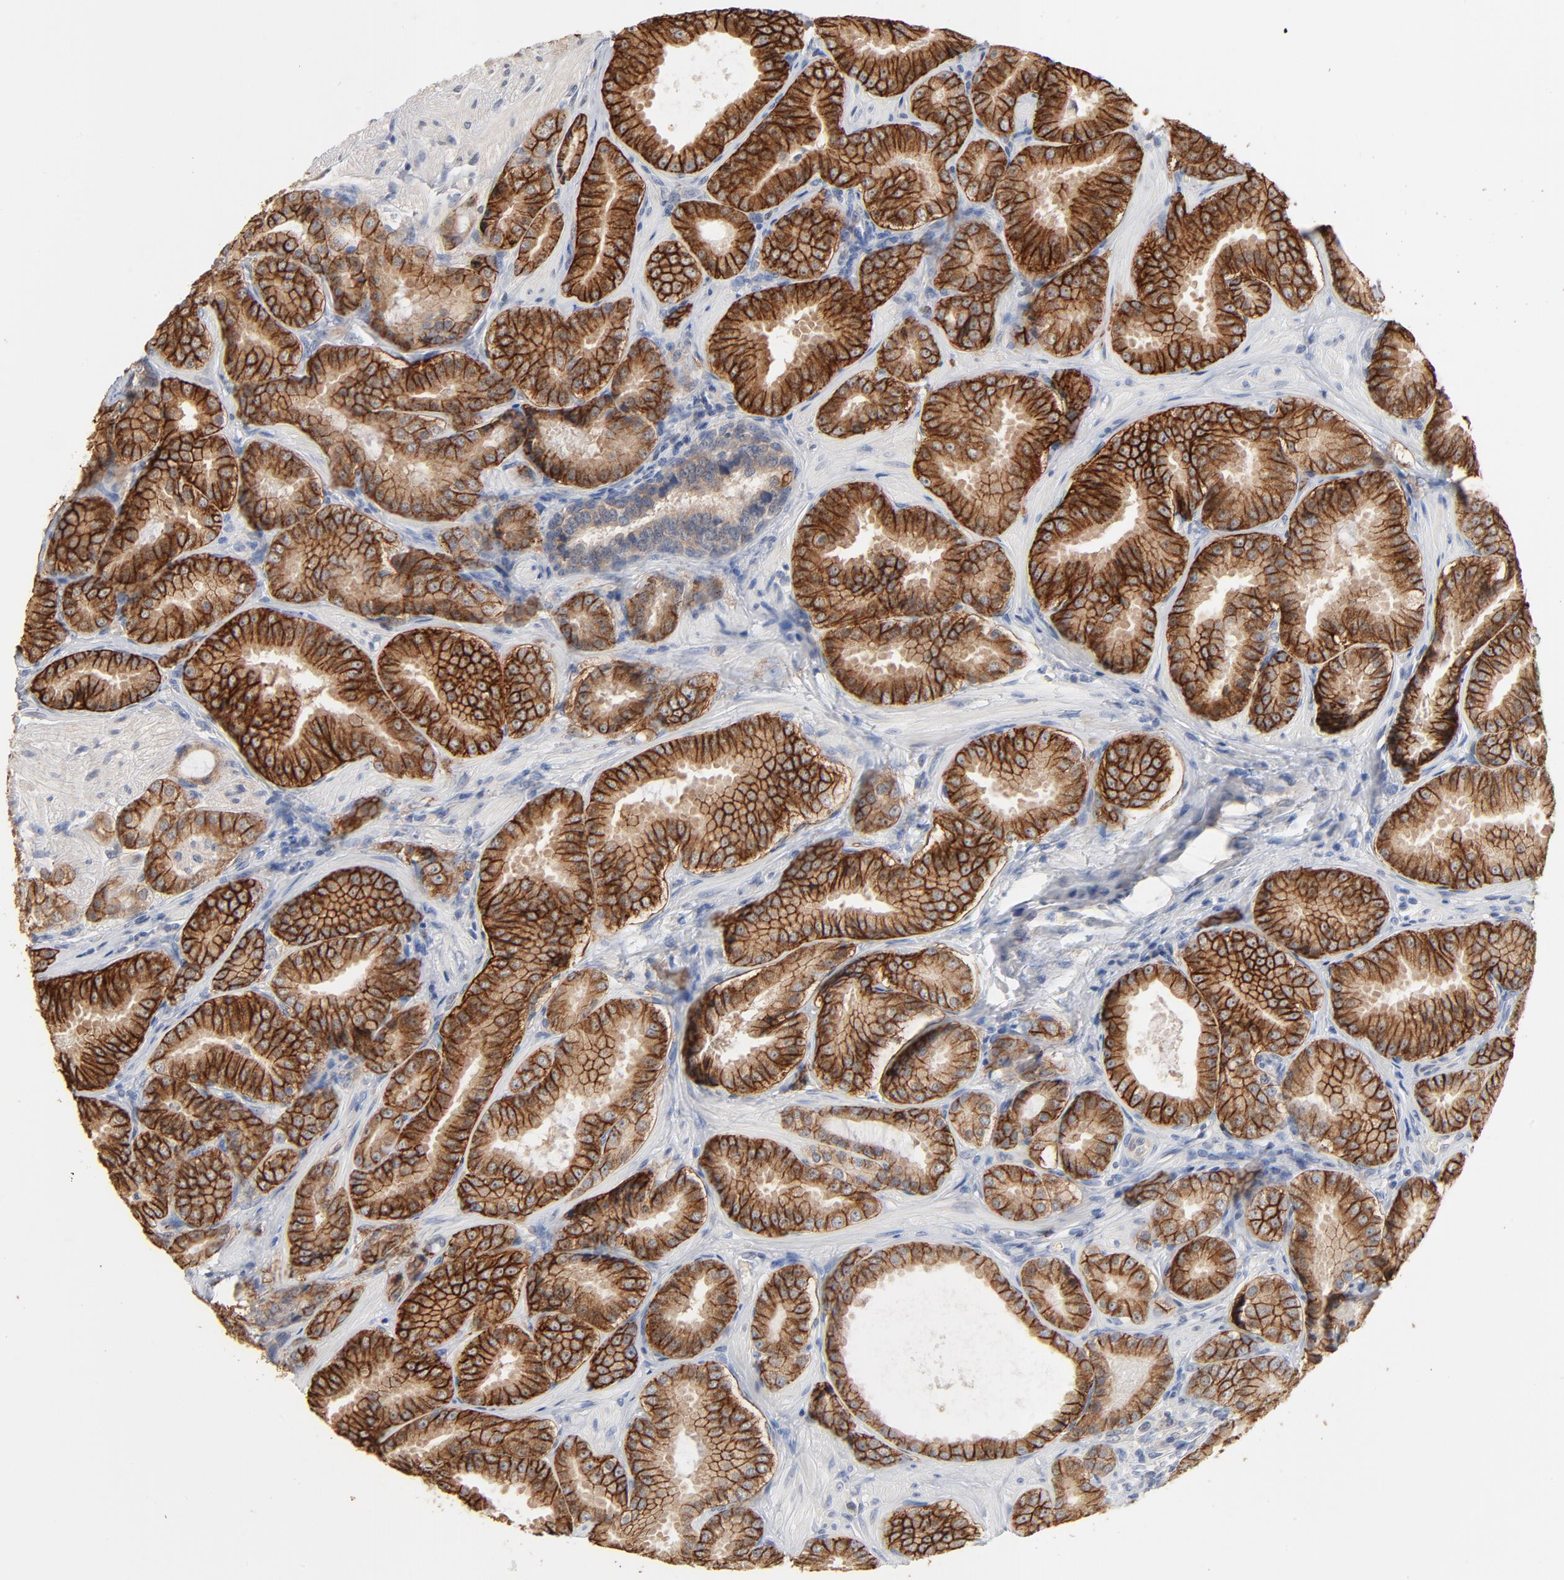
{"staining": {"intensity": "moderate", "quantity": ">75%", "location": "cytoplasmic/membranous"}, "tissue": "prostate cancer", "cell_type": "Tumor cells", "image_type": "cancer", "snomed": [{"axis": "morphology", "description": "Adenocarcinoma, Low grade"}, {"axis": "topography", "description": "Prostate"}], "caption": "Protein expression analysis of prostate adenocarcinoma (low-grade) demonstrates moderate cytoplasmic/membranous expression in about >75% of tumor cells. Nuclei are stained in blue.", "gene": "EPCAM", "patient": {"sex": "male", "age": 59}}